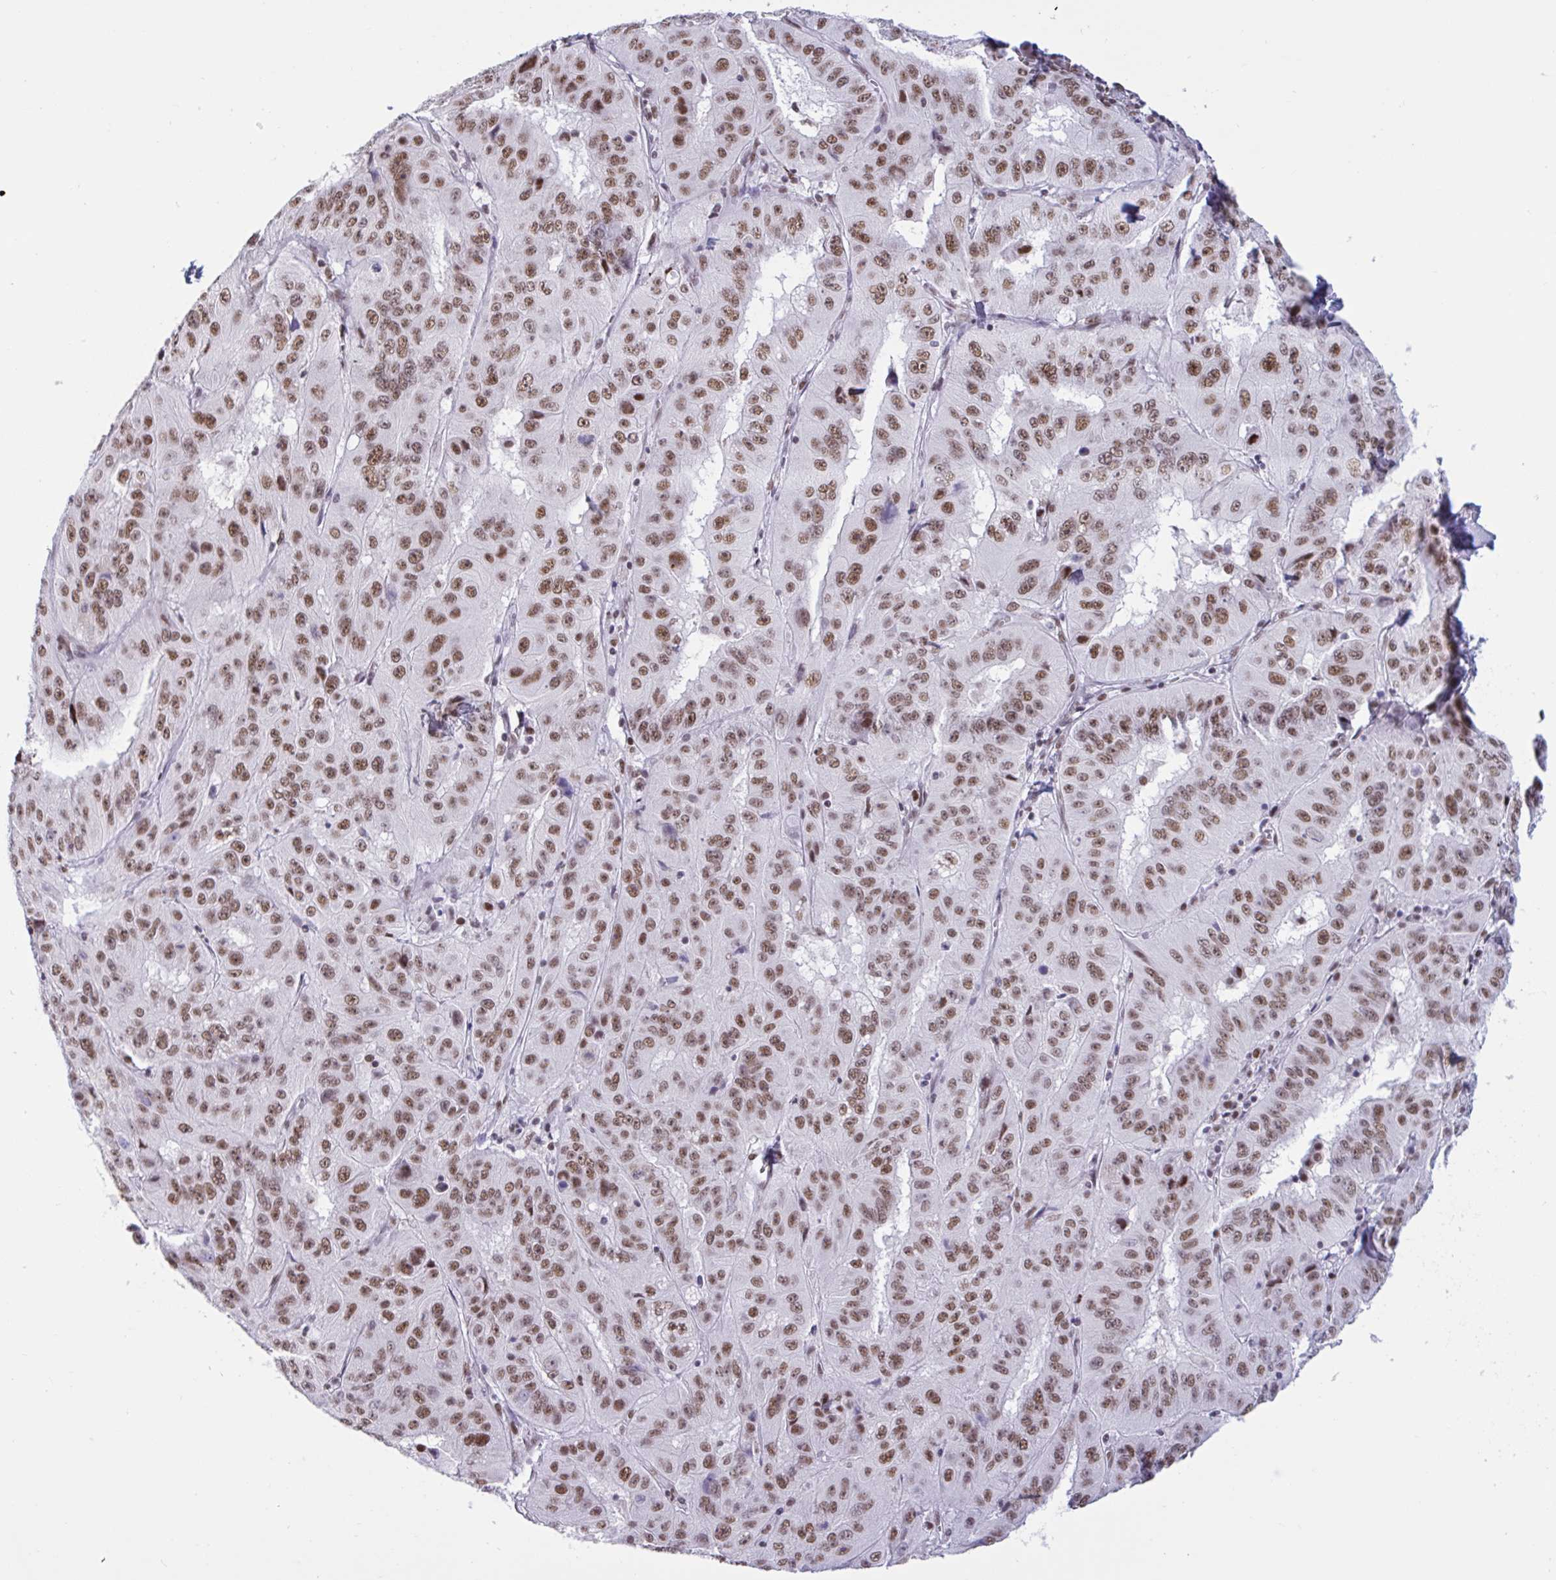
{"staining": {"intensity": "moderate", "quantity": ">75%", "location": "nuclear"}, "tissue": "pancreatic cancer", "cell_type": "Tumor cells", "image_type": "cancer", "snomed": [{"axis": "morphology", "description": "Adenocarcinoma, NOS"}, {"axis": "topography", "description": "Pancreas"}], "caption": "A high-resolution micrograph shows immunohistochemistry (IHC) staining of pancreatic cancer (adenocarcinoma), which demonstrates moderate nuclear expression in approximately >75% of tumor cells.", "gene": "CBFA2T2", "patient": {"sex": "male", "age": 63}}